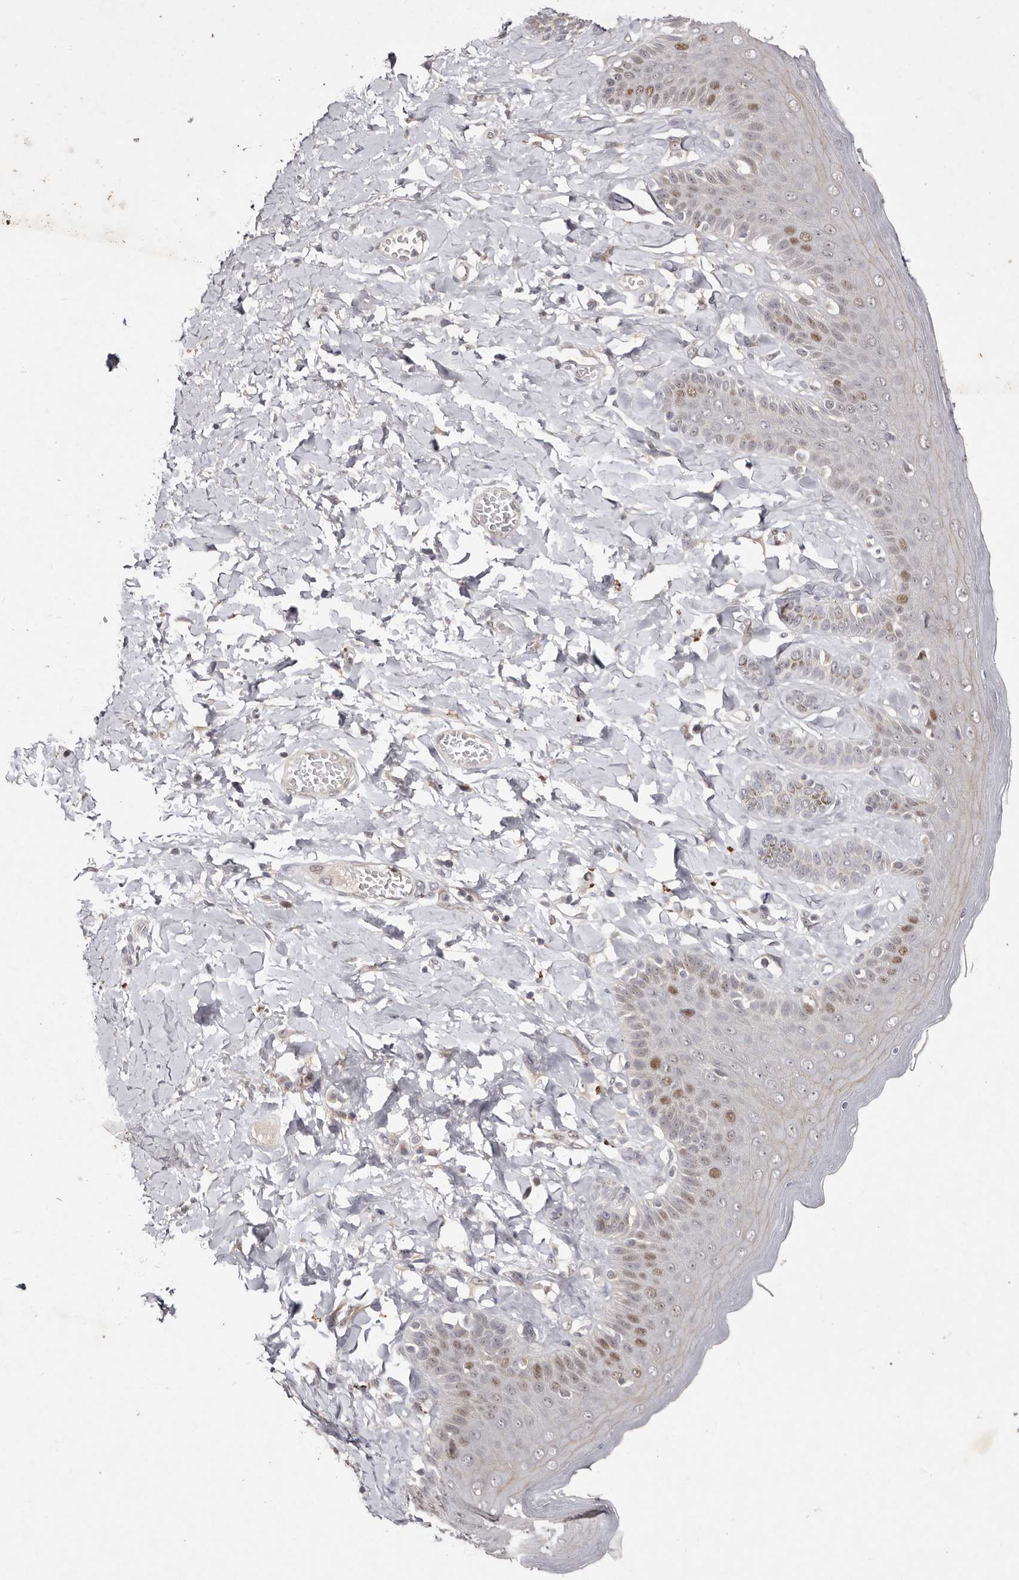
{"staining": {"intensity": "moderate", "quantity": "25%-75%", "location": "nuclear"}, "tissue": "skin", "cell_type": "Epidermal cells", "image_type": "normal", "snomed": [{"axis": "morphology", "description": "Normal tissue, NOS"}, {"axis": "topography", "description": "Anal"}], "caption": "Immunohistochemical staining of unremarkable human skin exhibits medium levels of moderate nuclear expression in approximately 25%-75% of epidermal cells.", "gene": "KLF7", "patient": {"sex": "male", "age": 69}}